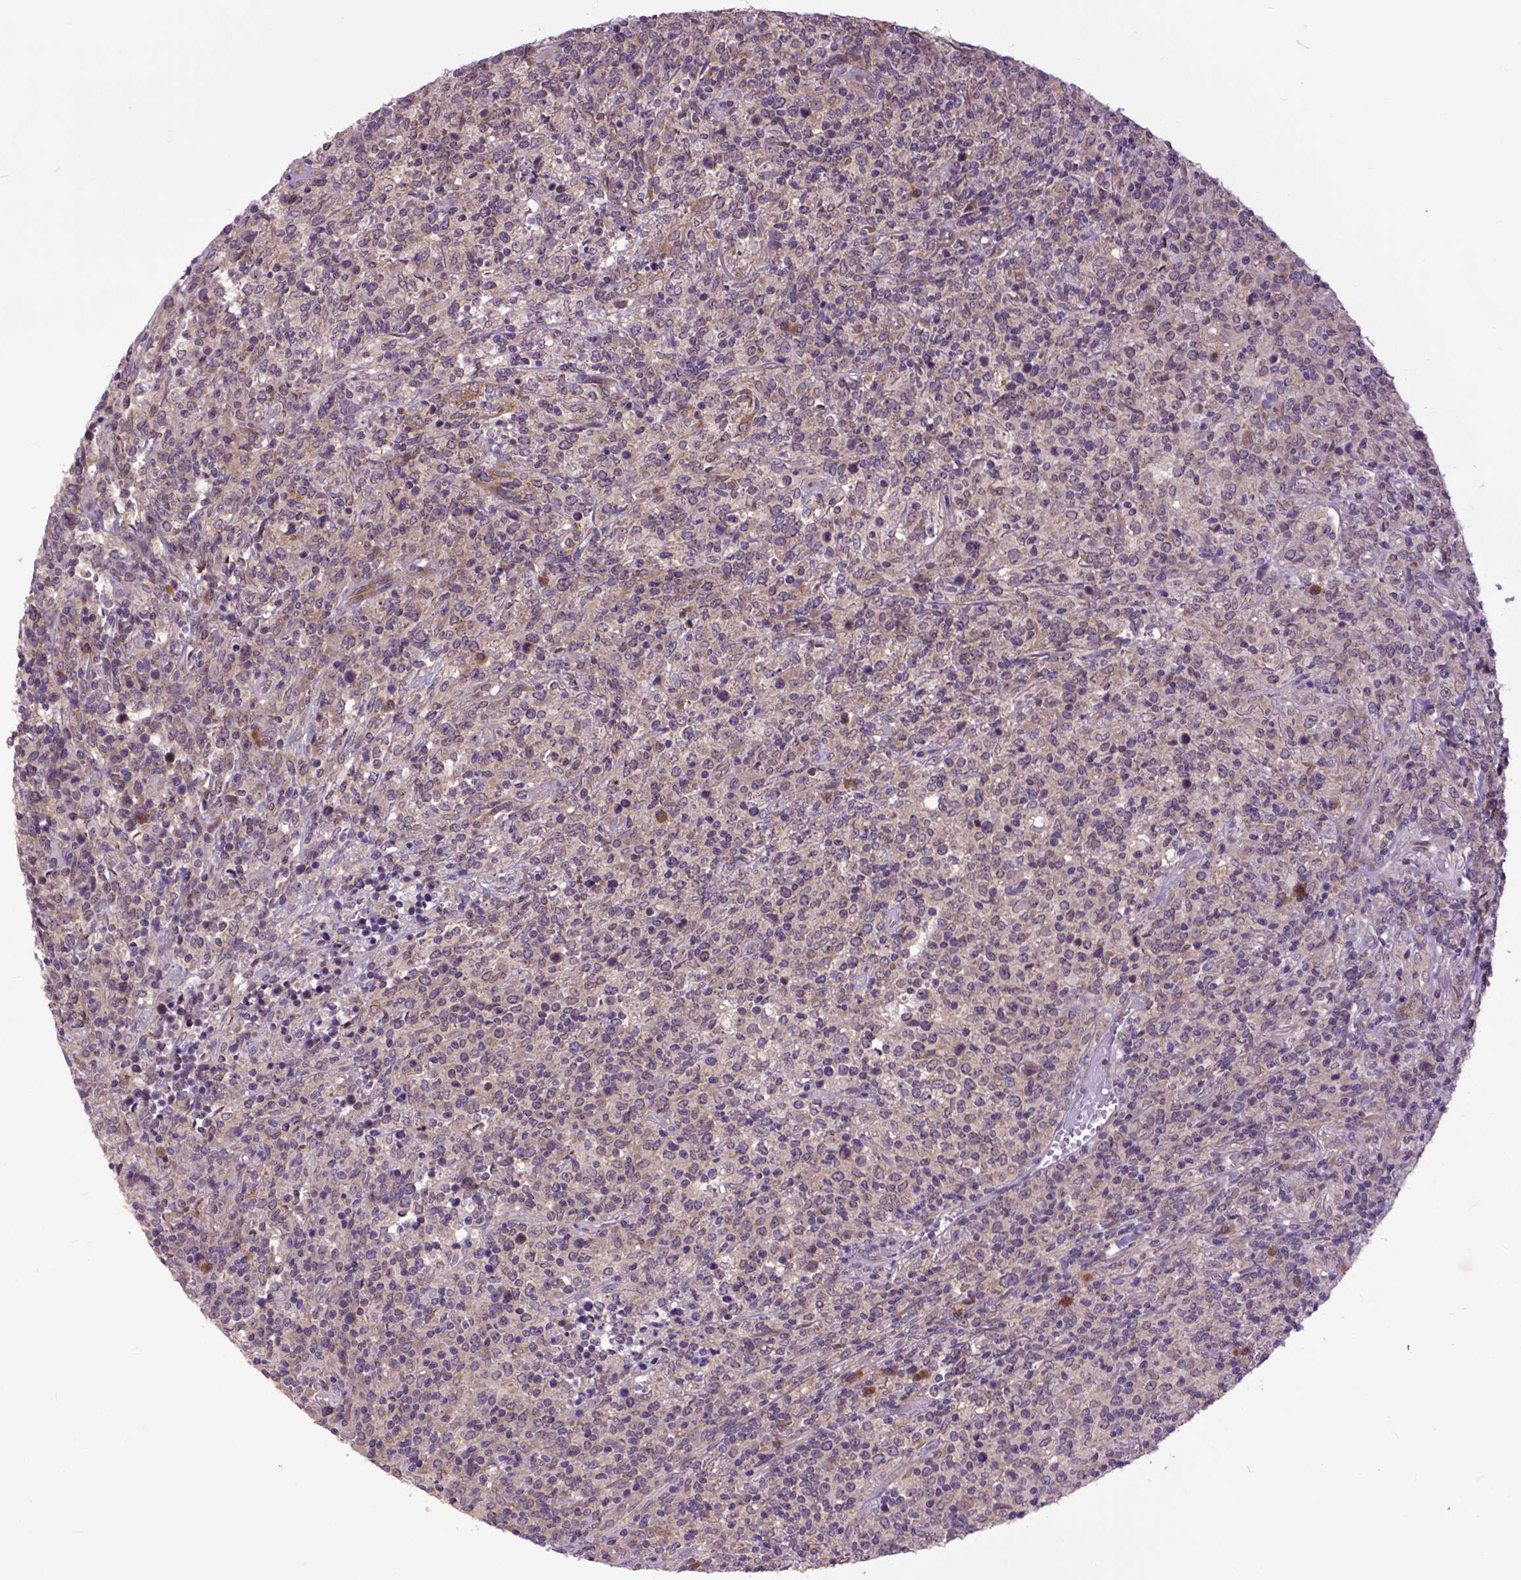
{"staining": {"intensity": "negative", "quantity": "none", "location": "none"}, "tissue": "lymphoma", "cell_type": "Tumor cells", "image_type": "cancer", "snomed": [{"axis": "morphology", "description": "Malignant lymphoma, non-Hodgkin's type, High grade"}, {"axis": "topography", "description": "Lung"}], "caption": "Micrograph shows no significant protein positivity in tumor cells of lymphoma. Nuclei are stained in blue.", "gene": "ARL1", "patient": {"sex": "male", "age": 79}}